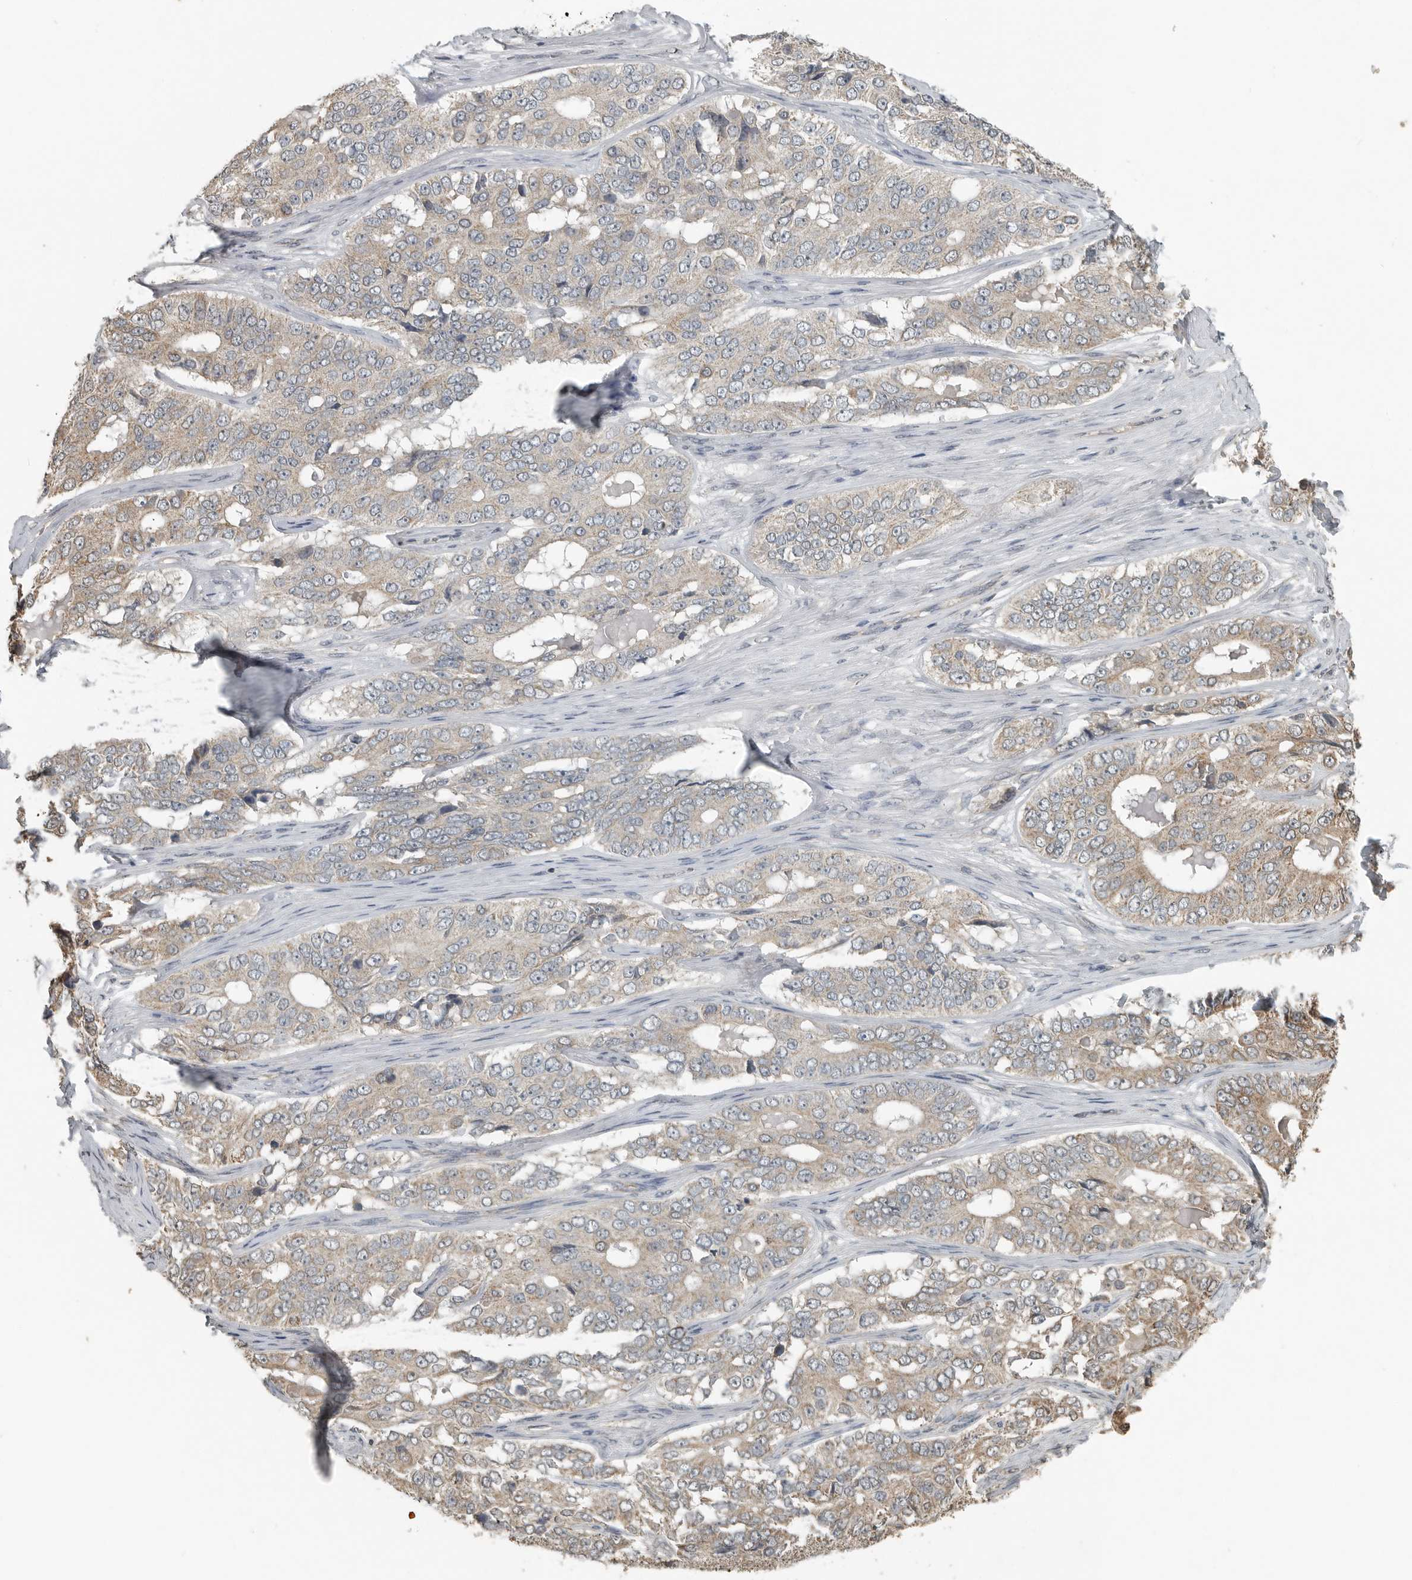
{"staining": {"intensity": "weak", "quantity": "25%-75%", "location": "cytoplasmic/membranous"}, "tissue": "ovarian cancer", "cell_type": "Tumor cells", "image_type": "cancer", "snomed": [{"axis": "morphology", "description": "Carcinoma, endometroid"}, {"axis": "topography", "description": "Ovary"}], "caption": "Protein staining of ovarian cancer (endometroid carcinoma) tissue displays weak cytoplasmic/membranous staining in about 25%-75% of tumor cells. (Stains: DAB (3,3'-diaminobenzidine) in brown, nuclei in blue, Microscopy: brightfield microscopy at high magnification).", "gene": "AFAP1", "patient": {"sex": "female", "age": 51}}